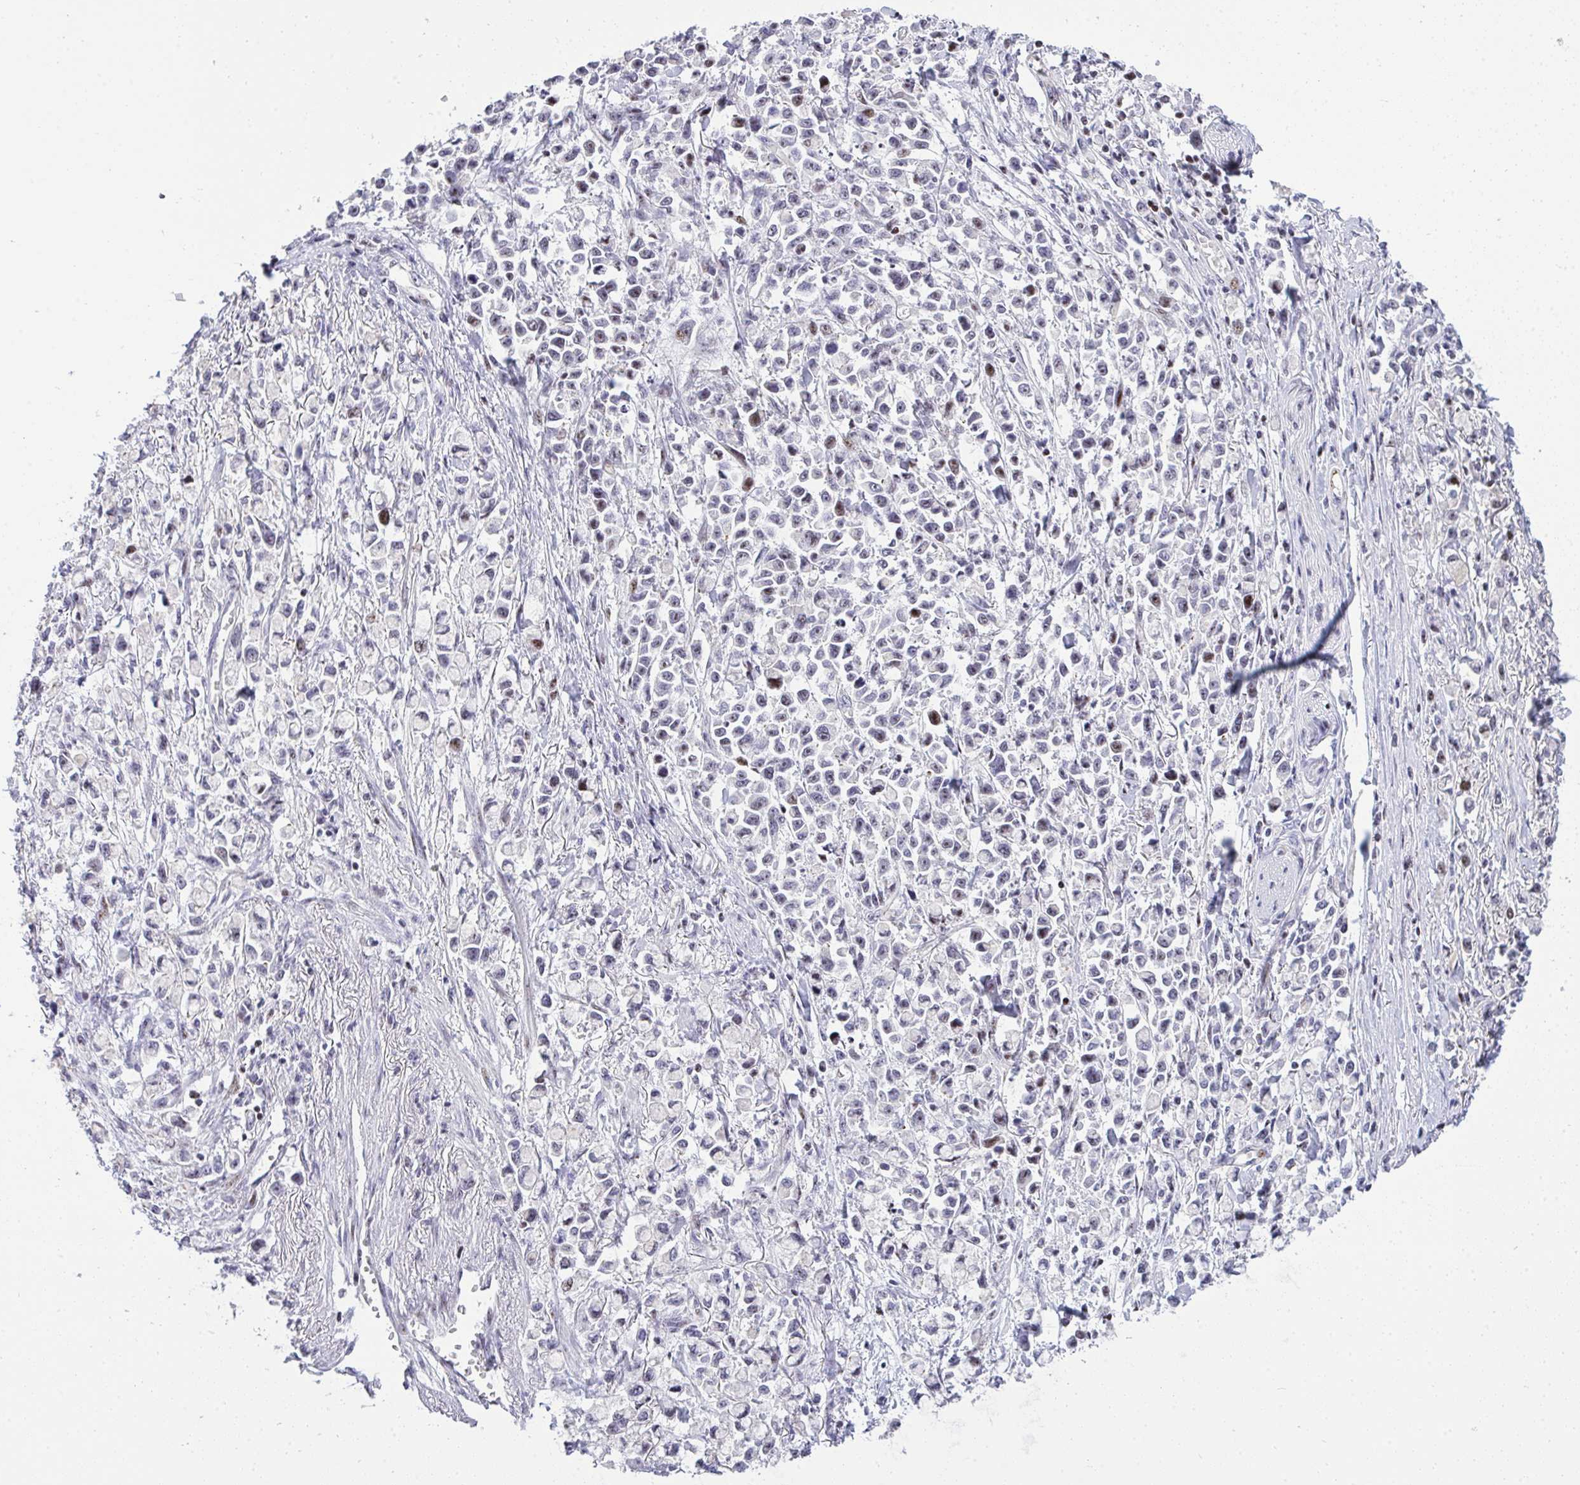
{"staining": {"intensity": "moderate", "quantity": "<25%", "location": "nuclear"}, "tissue": "stomach cancer", "cell_type": "Tumor cells", "image_type": "cancer", "snomed": [{"axis": "morphology", "description": "Adenocarcinoma, NOS"}, {"axis": "topography", "description": "Stomach"}], "caption": "Protein staining demonstrates moderate nuclear staining in about <25% of tumor cells in stomach adenocarcinoma. (Brightfield microscopy of DAB IHC at high magnification).", "gene": "PLPPR3", "patient": {"sex": "female", "age": 81}}